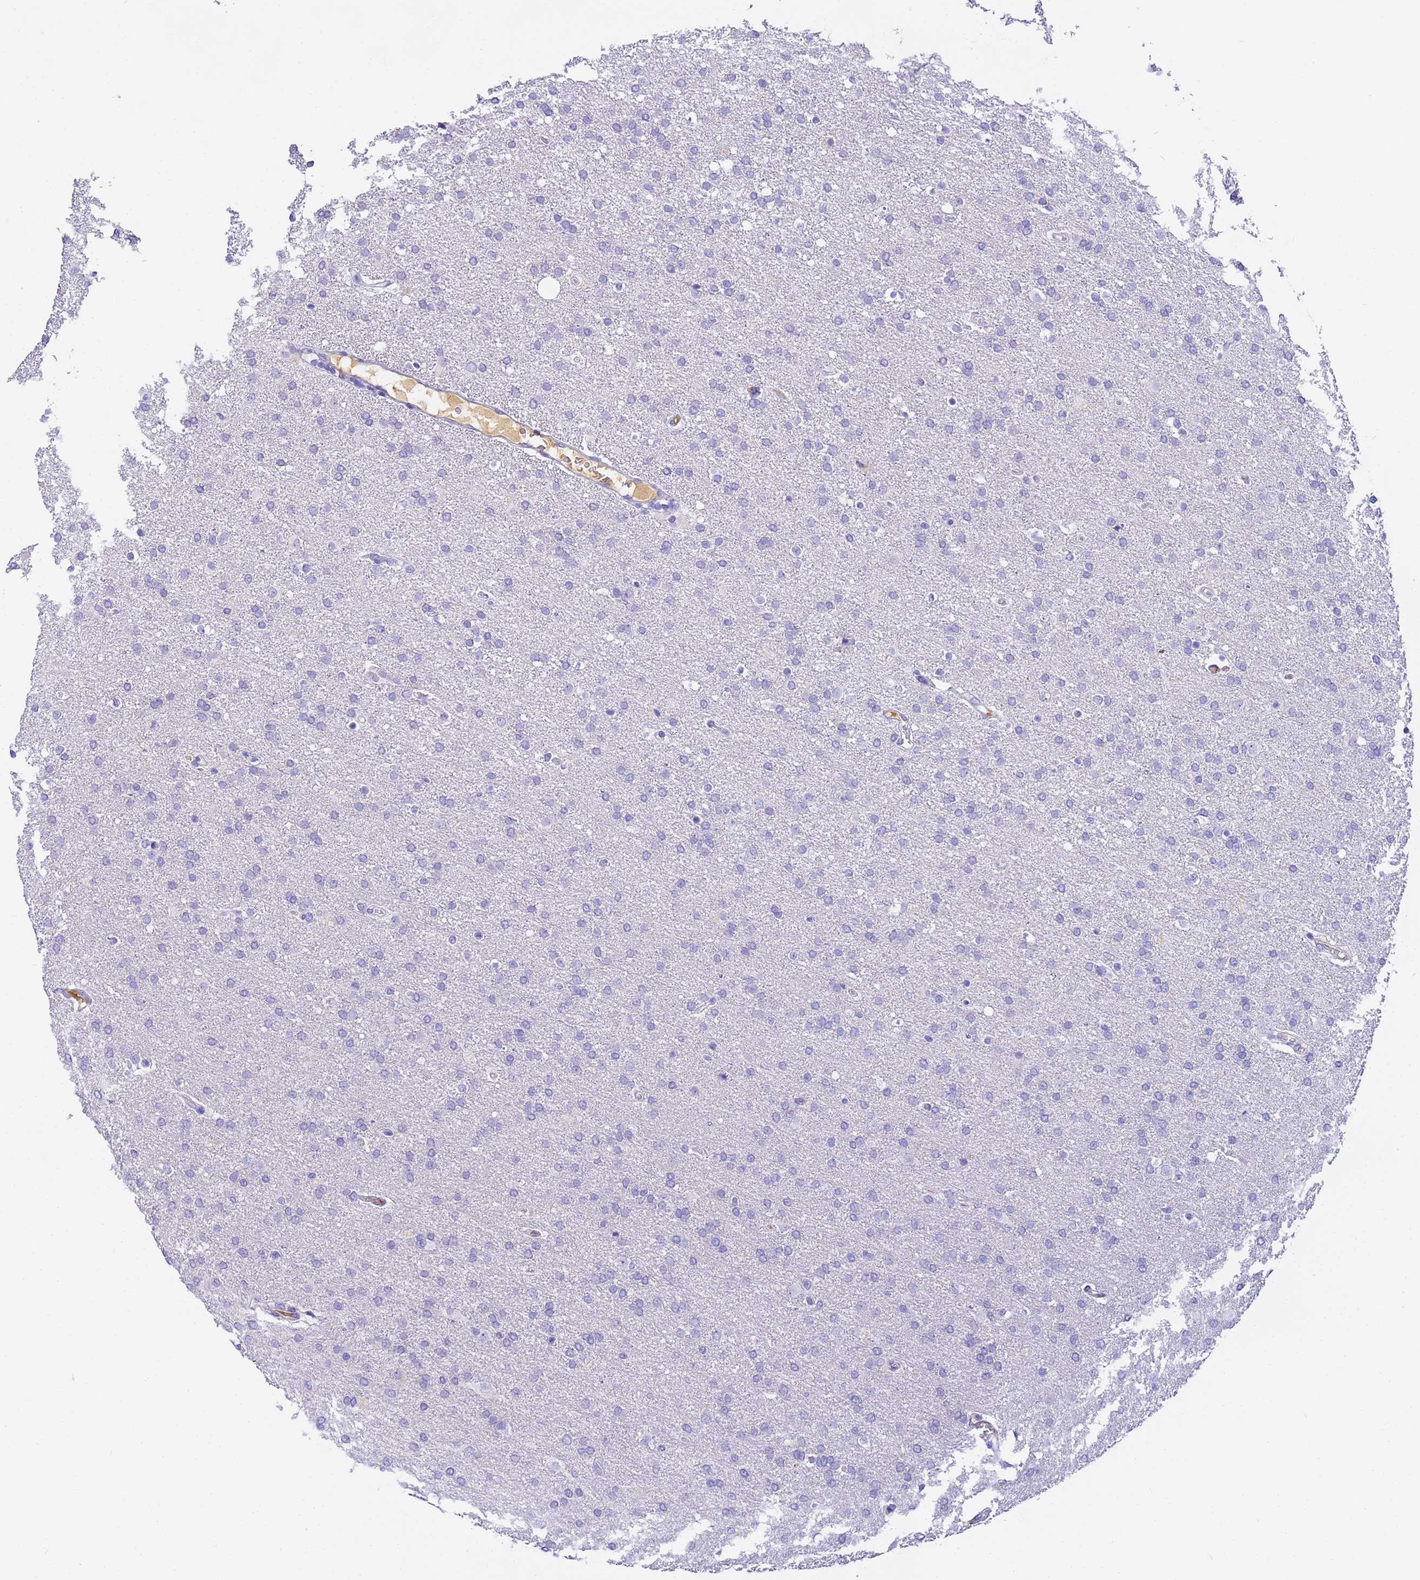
{"staining": {"intensity": "negative", "quantity": "none", "location": "none"}, "tissue": "glioma", "cell_type": "Tumor cells", "image_type": "cancer", "snomed": [{"axis": "morphology", "description": "Glioma, malignant, High grade"}, {"axis": "topography", "description": "Brain"}], "caption": "Glioma was stained to show a protein in brown. There is no significant staining in tumor cells. Brightfield microscopy of immunohistochemistry stained with DAB (brown) and hematoxylin (blue), captured at high magnification.", "gene": "CFHR2", "patient": {"sex": "male", "age": 72}}